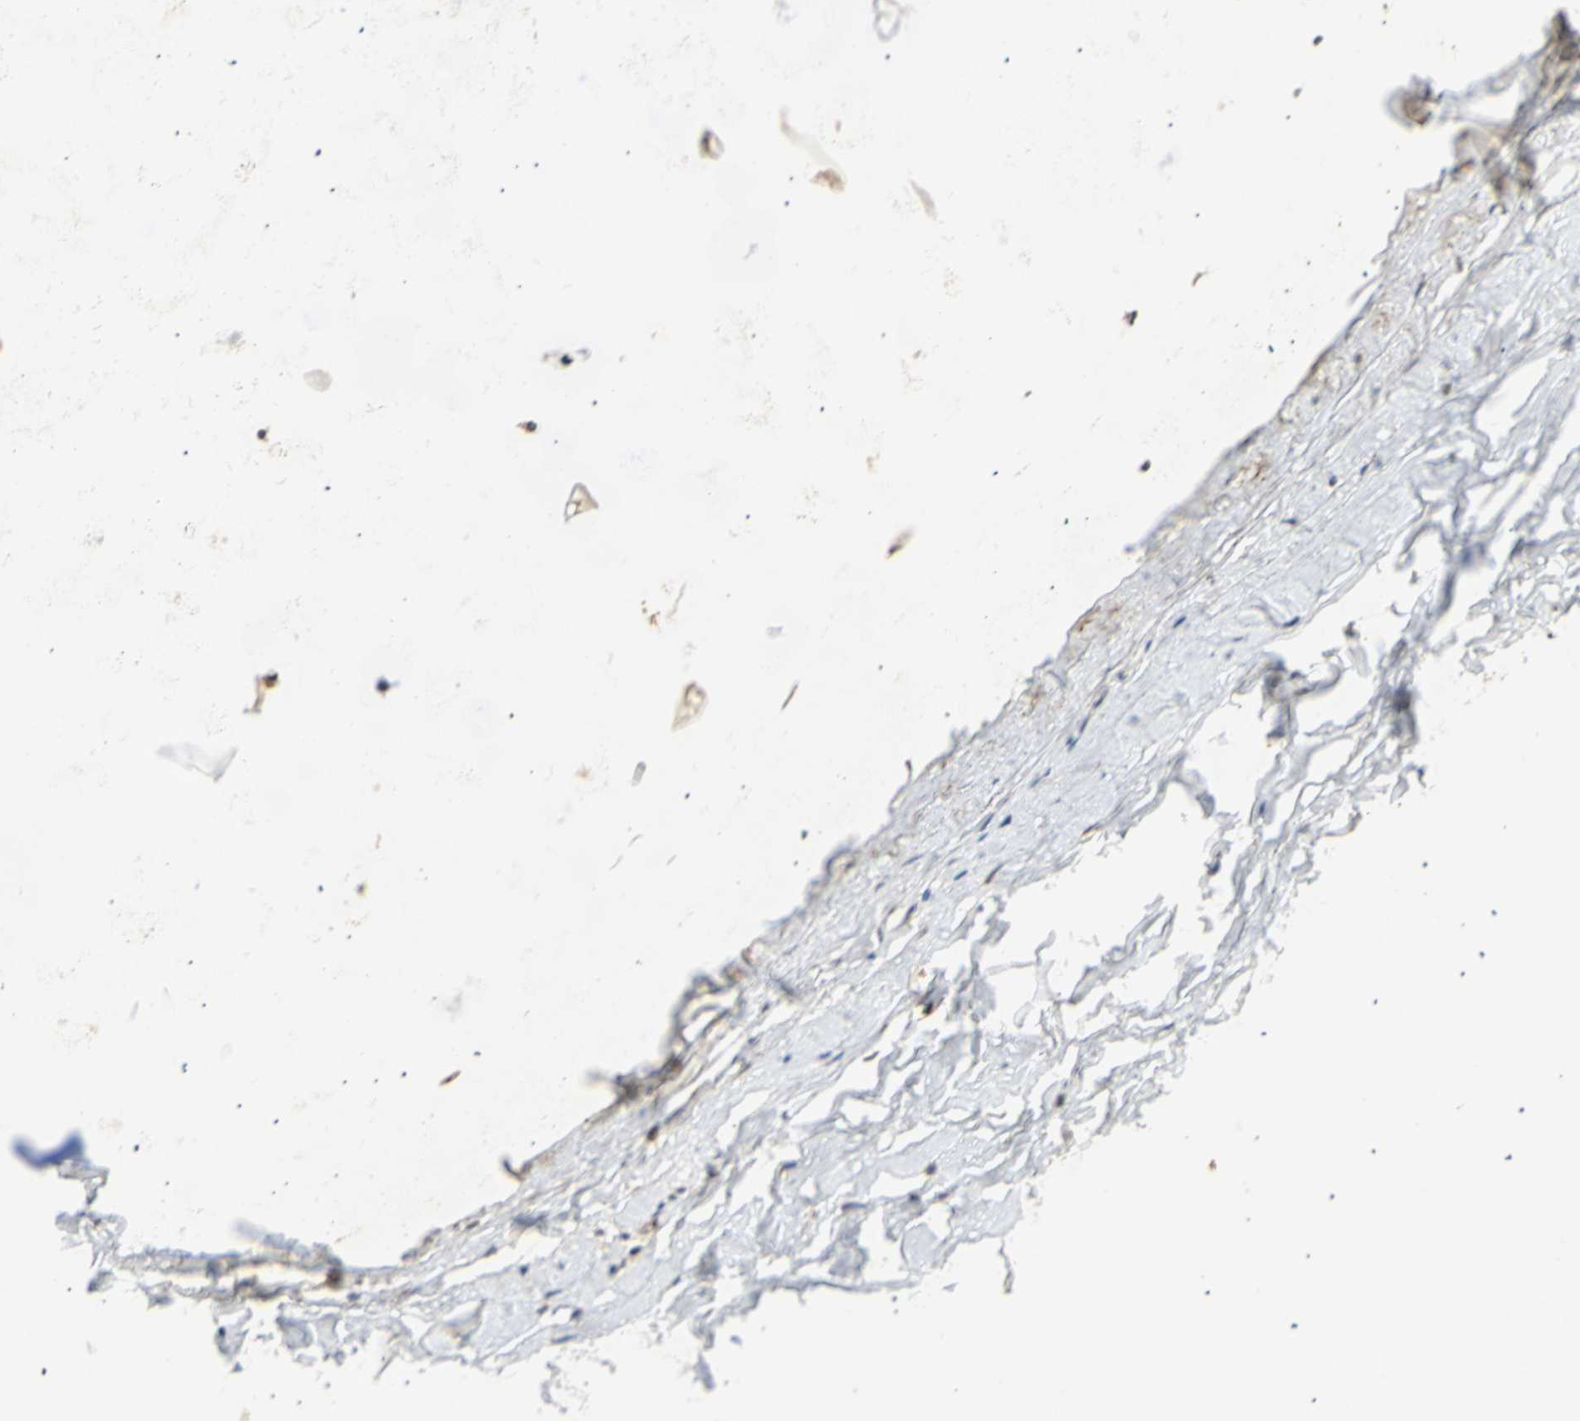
{"staining": {"intensity": "weak", "quantity": ">75%", "location": "cytoplasmic/membranous"}, "tissue": "adipose tissue", "cell_type": "Adipocytes", "image_type": "normal", "snomed": [{"axis": "morphology", "description": "Normal tissue, NOS"}, {"axis": "topography", "description": "Bronchus"}], "caption": "Adipose tissue stained with DAB (3,3'-diaminobenzidine) immunohistochemistry (IHC) displays low levels of weak cytoplasmic/membranous staining in approximately >75% of adipocytes.", "gene": "GTF2E2", "patient": {"sex": "female", "age": 73}}